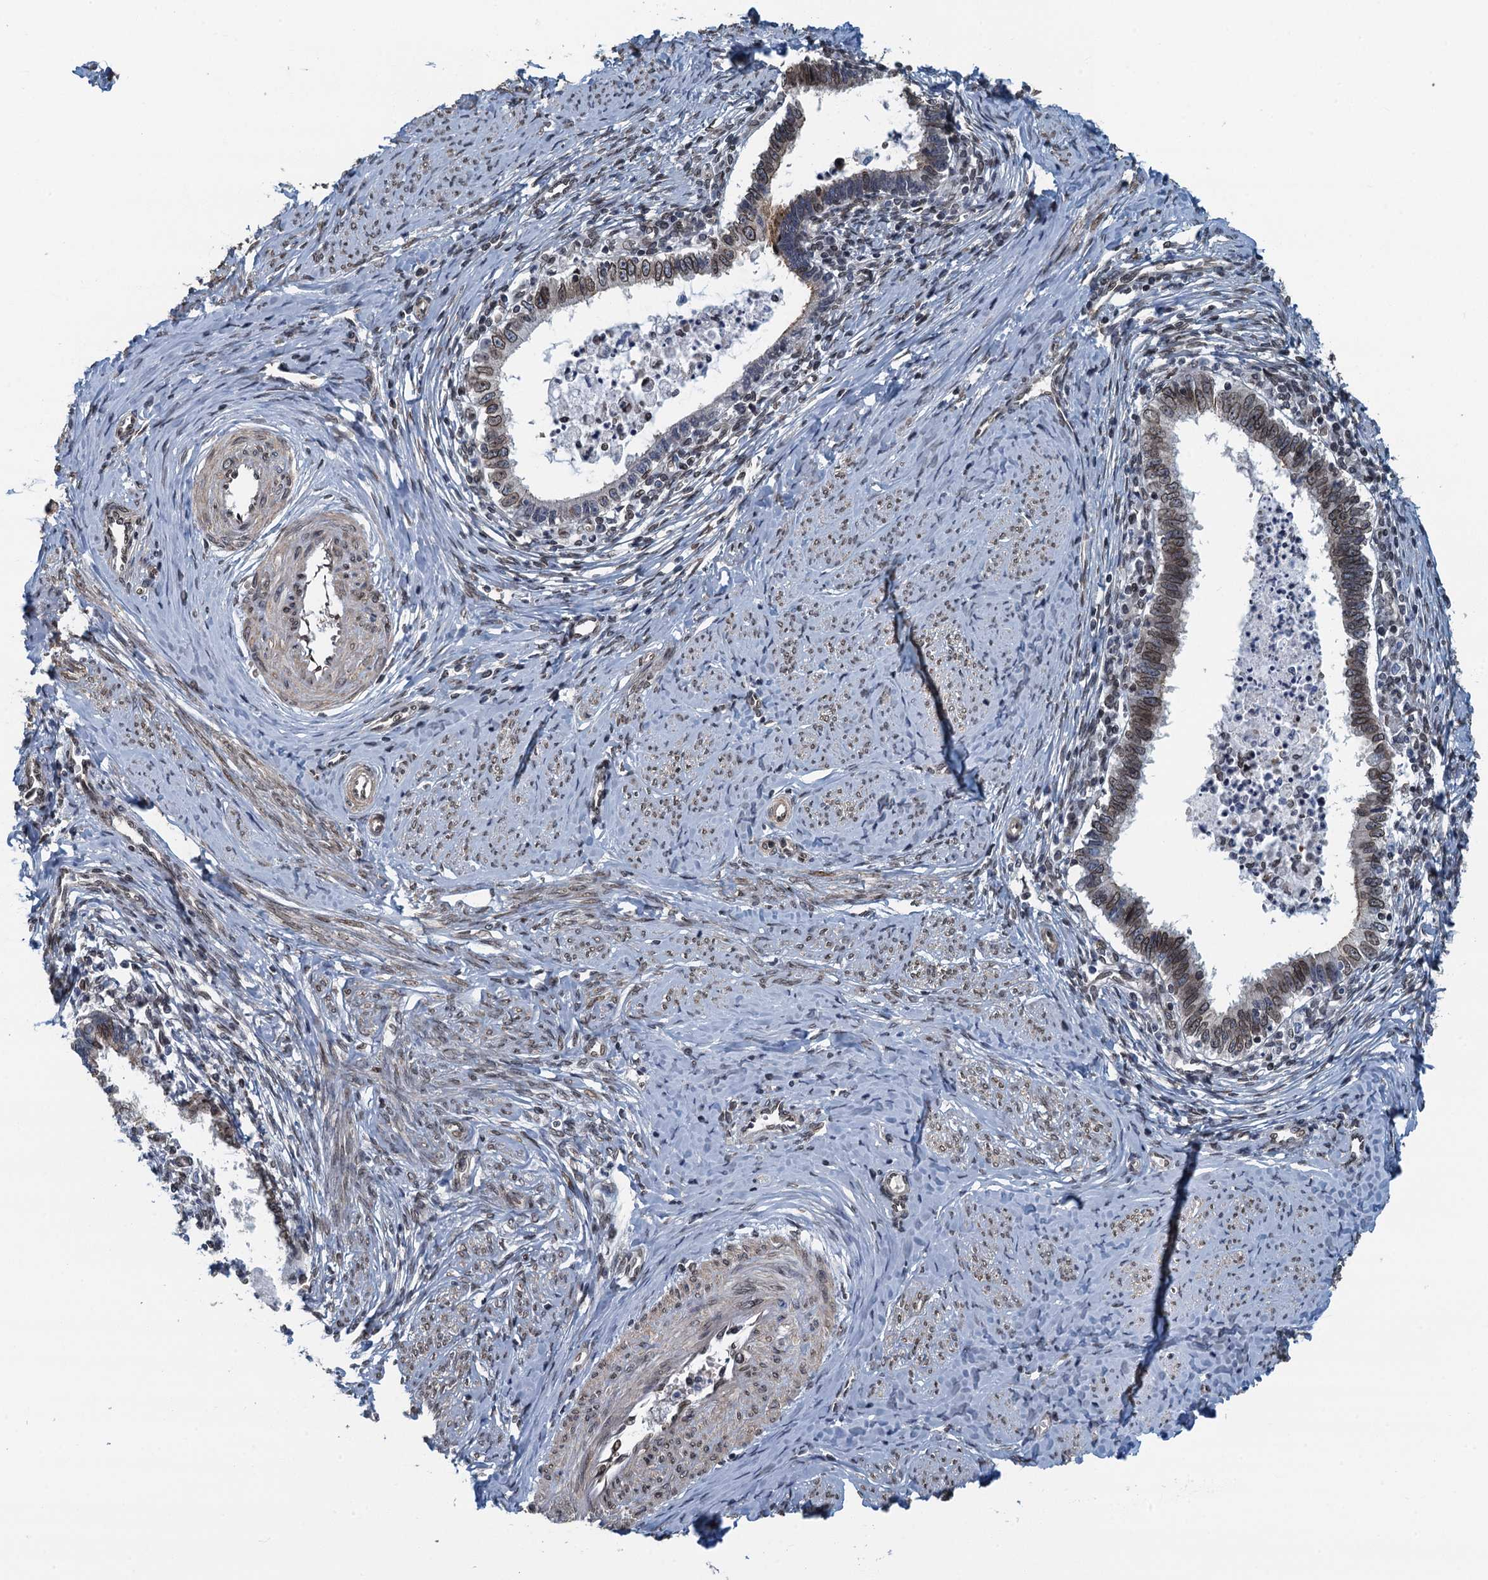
{"staining": {"intensity": "moderate", "quantity": ">75%", "location": "cytoplasmic/membranous,nuclear"}, "tissue": "cervical cancer", "cell_type": "Tumor cells", "image_type": "cancer", "snomed": [{"axis": "morphology", "description": "Adenocarcinoma, NOS"}, {"axis": "topography", "description": "Cervix"}], "caption": "Protein expression analysis of human adenocarcinoma (cervical) reveals moderate cytoplasmic/membranous and nuclear positivity in about >75% of tumor cells.", "gene": "CCDC34", "patient": {"sex": "female", "age": 36}}